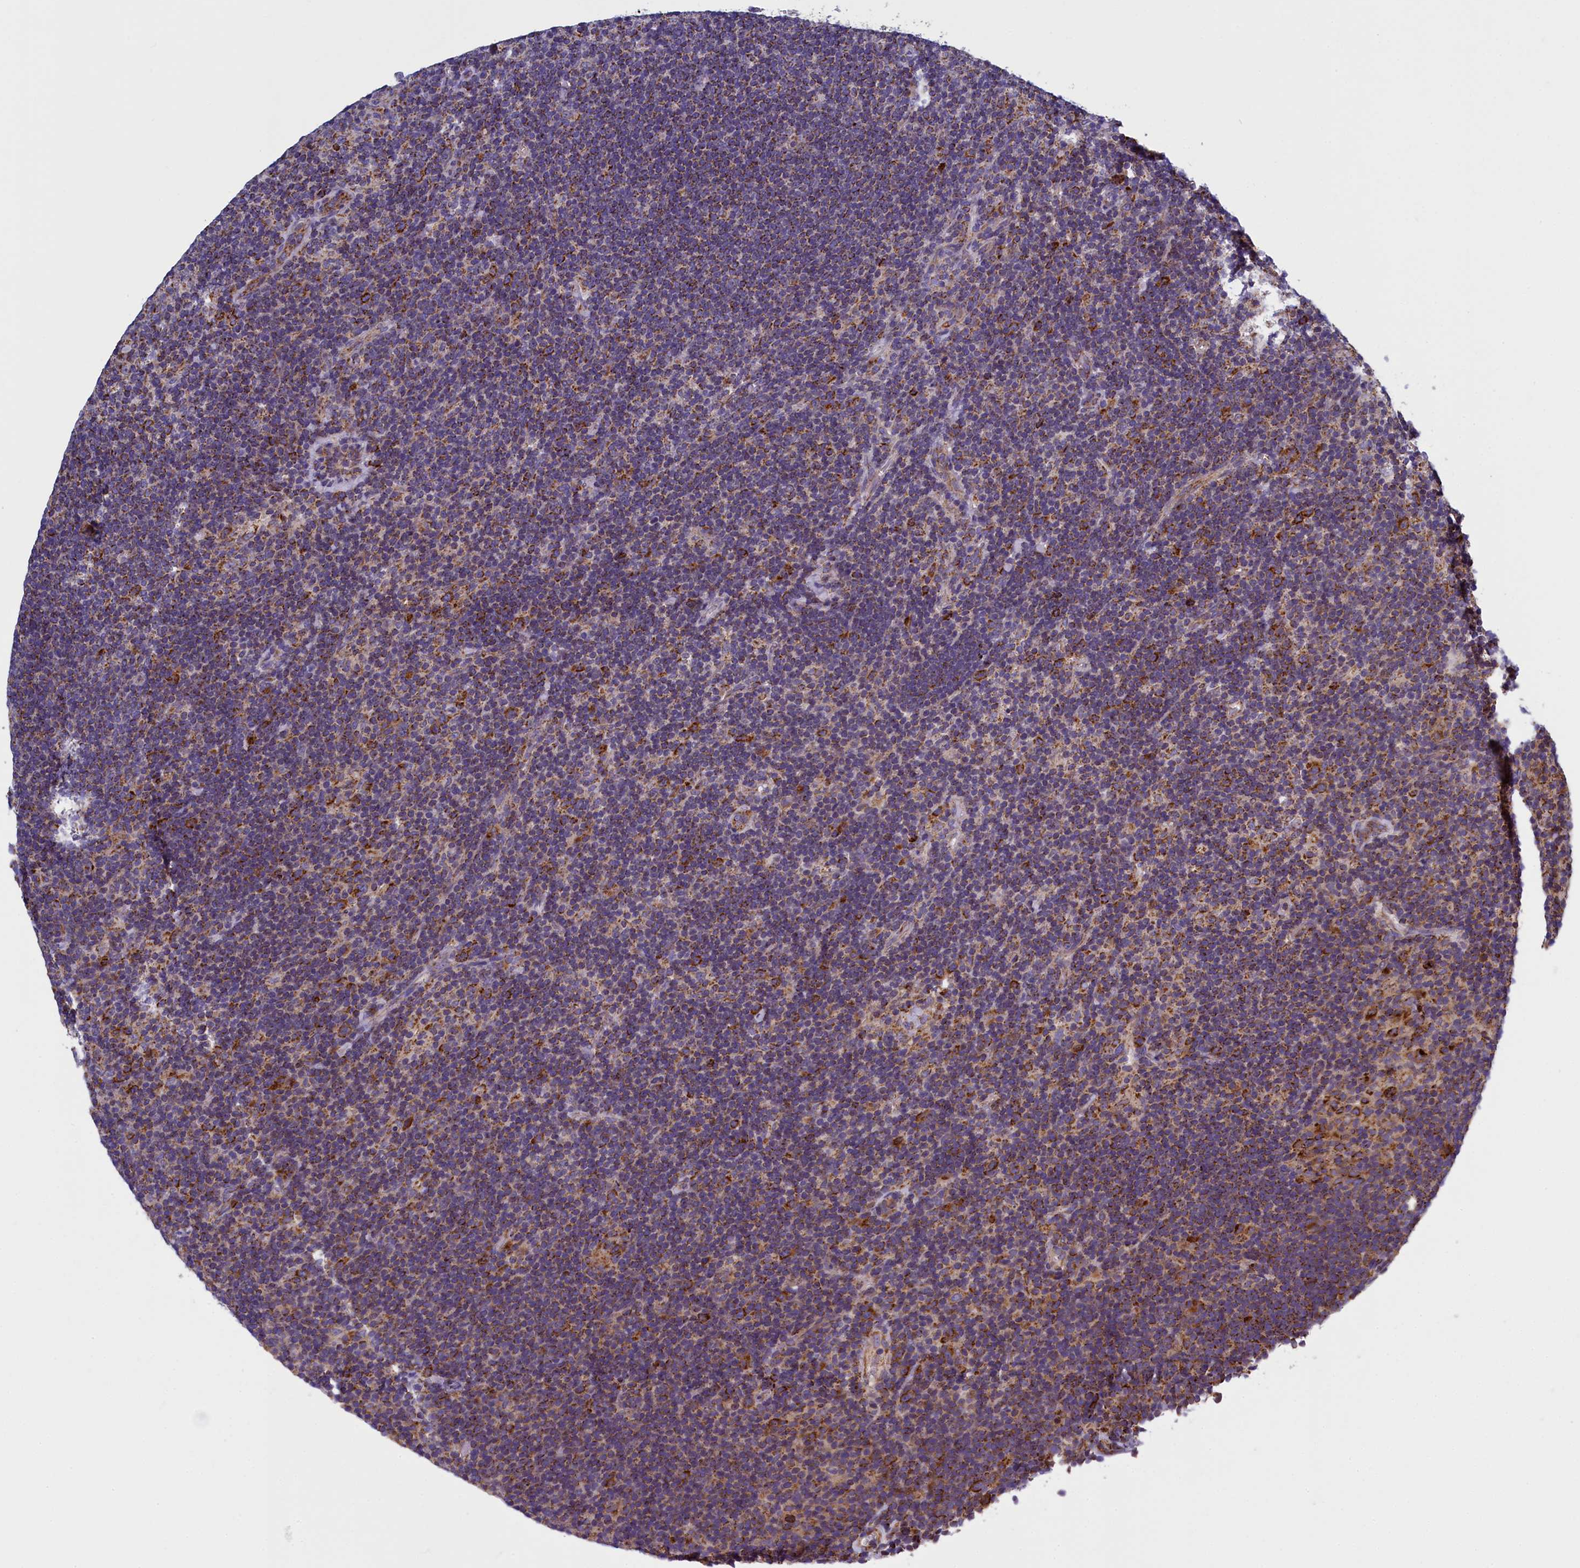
{"staining": {"intensity": "moderate", "quantity": ">75%", "location": "cytoplasmic/membranous"}, "tissue": "lymphoma", "cell_type": "Tumor cells", "image_type": "cancer", "snomed": [{"axis": "morphology", "description": "Hodgkin's disease, NOS"}, {"axis": "topography", "description": "Lymph node"}], "caption": "Lymphoma stained with DAB immunohistochemistry (IHC) reveals medium levels of moderate cytoplasmic/membranous positivity in about >75% of tumor cells.", "gene": "IFT122", "patient": {"sex": "female", "age": 57}}